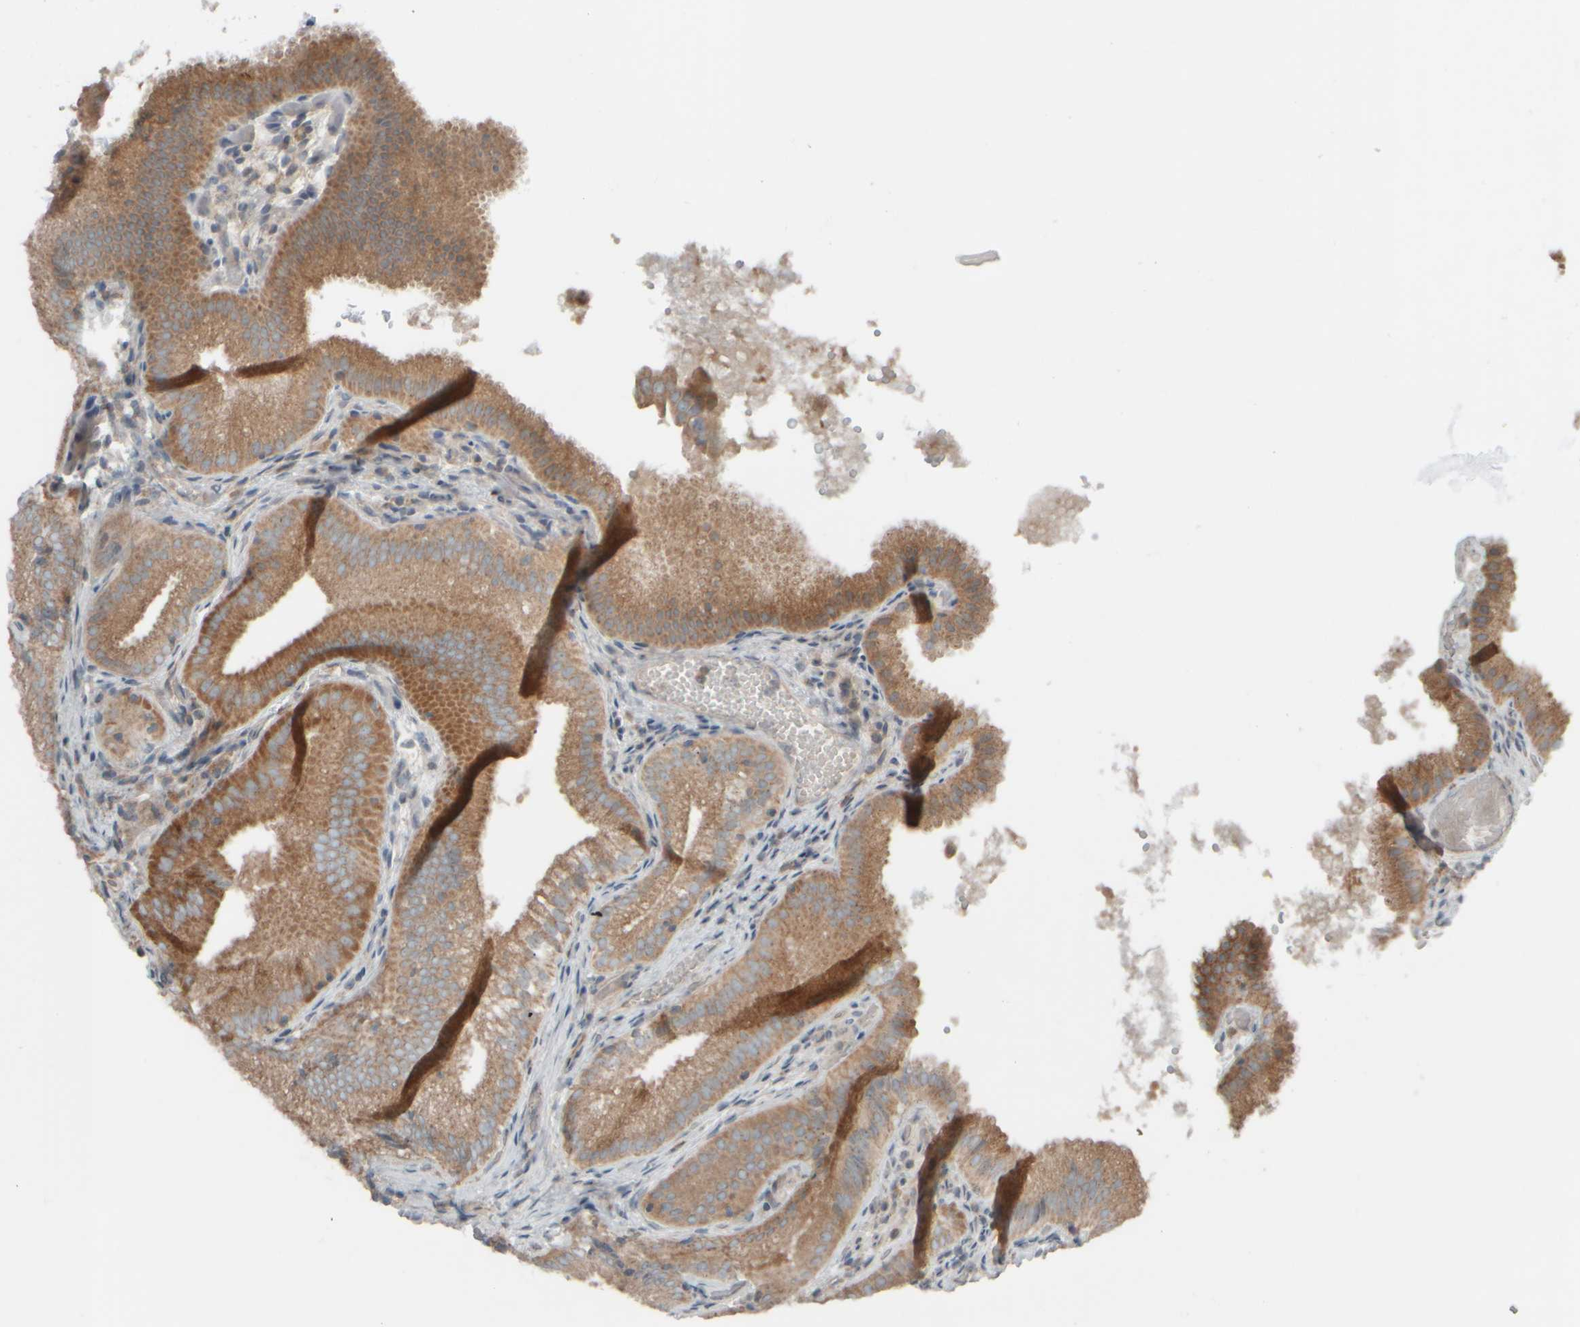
{"staining": {"intensity": "moderate", "quantity": ">75%", "location": "cytoplasmic/membranous"}, "tissue": "gallbladder", "cell_type": "Glandular cells", "image_type": "normal", "snomed": [{"axis": "morphology", "description": "Normal tissue, NOS"}, {"axis": "topography", "description": "Gallbladder"}], "caption": "Brown immunohistochemical staining in unremarkable gallbladder shows moderate cytoplasmic/membranous positivity in approximately >75% of glandular cells.", "gene": "HGS", "patient": {"sex": "female", "age": 30}}